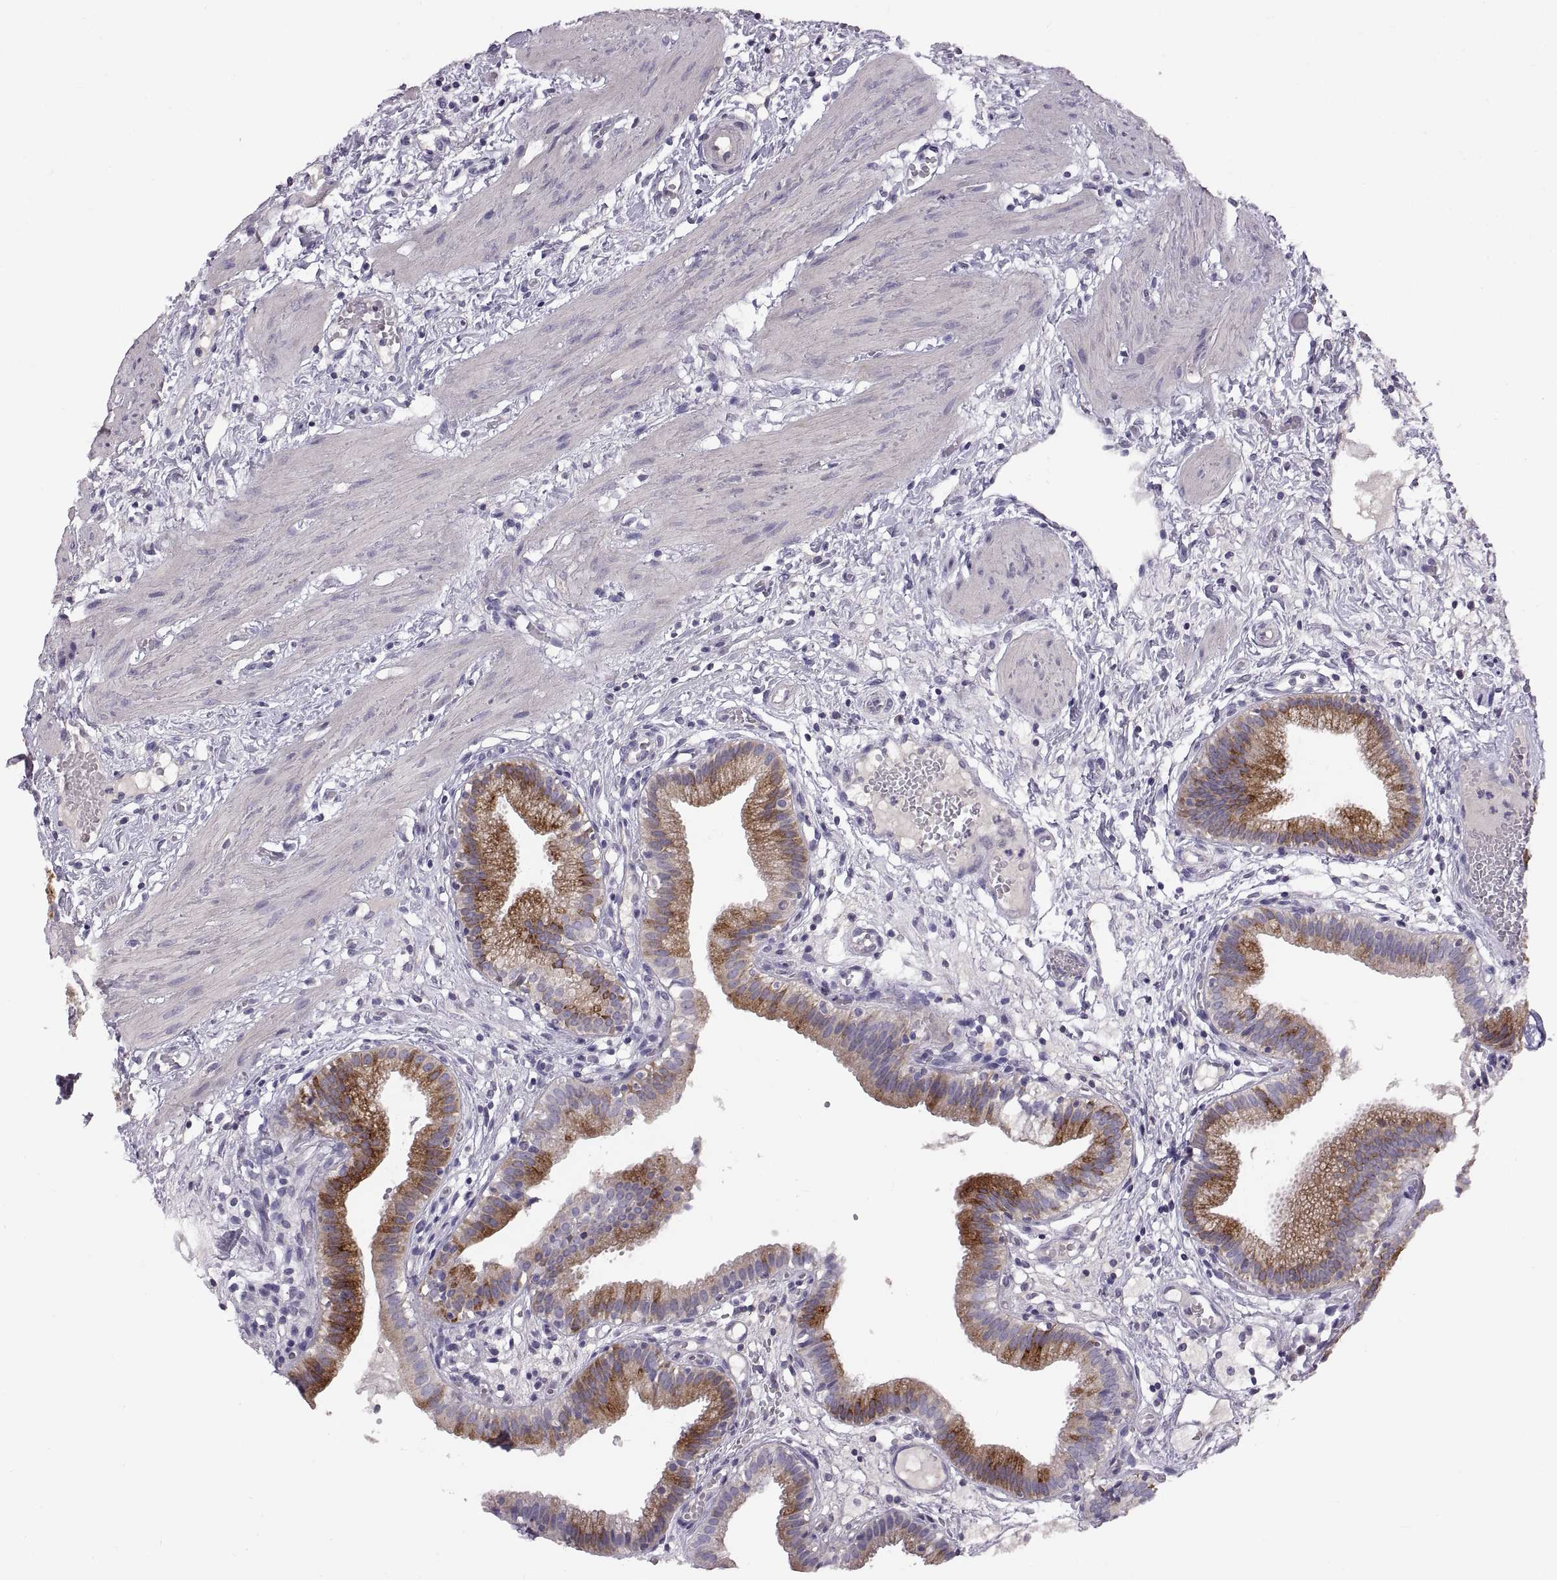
{"staining": {"intensity": "moderate", "quantity": "<25%", "location": "cytoplasmic/membranous"}, "tissue": "gallbladder", "cell_type": "Glandular cells", "image_type": "normal", "snomed": [{"axis": "morphology", "description": "Normal tissue, NOS"}, {"axis": "topography", "description": "Gallbladder"}], "caption": "Immunohistochemical staining of normal gallbladder shows moderate cytoplasmic/membranous protein expression in approximately <25% of glandular cells.", "gene": "WFDC8", "patient": {"sex": "female", "age": 24}}